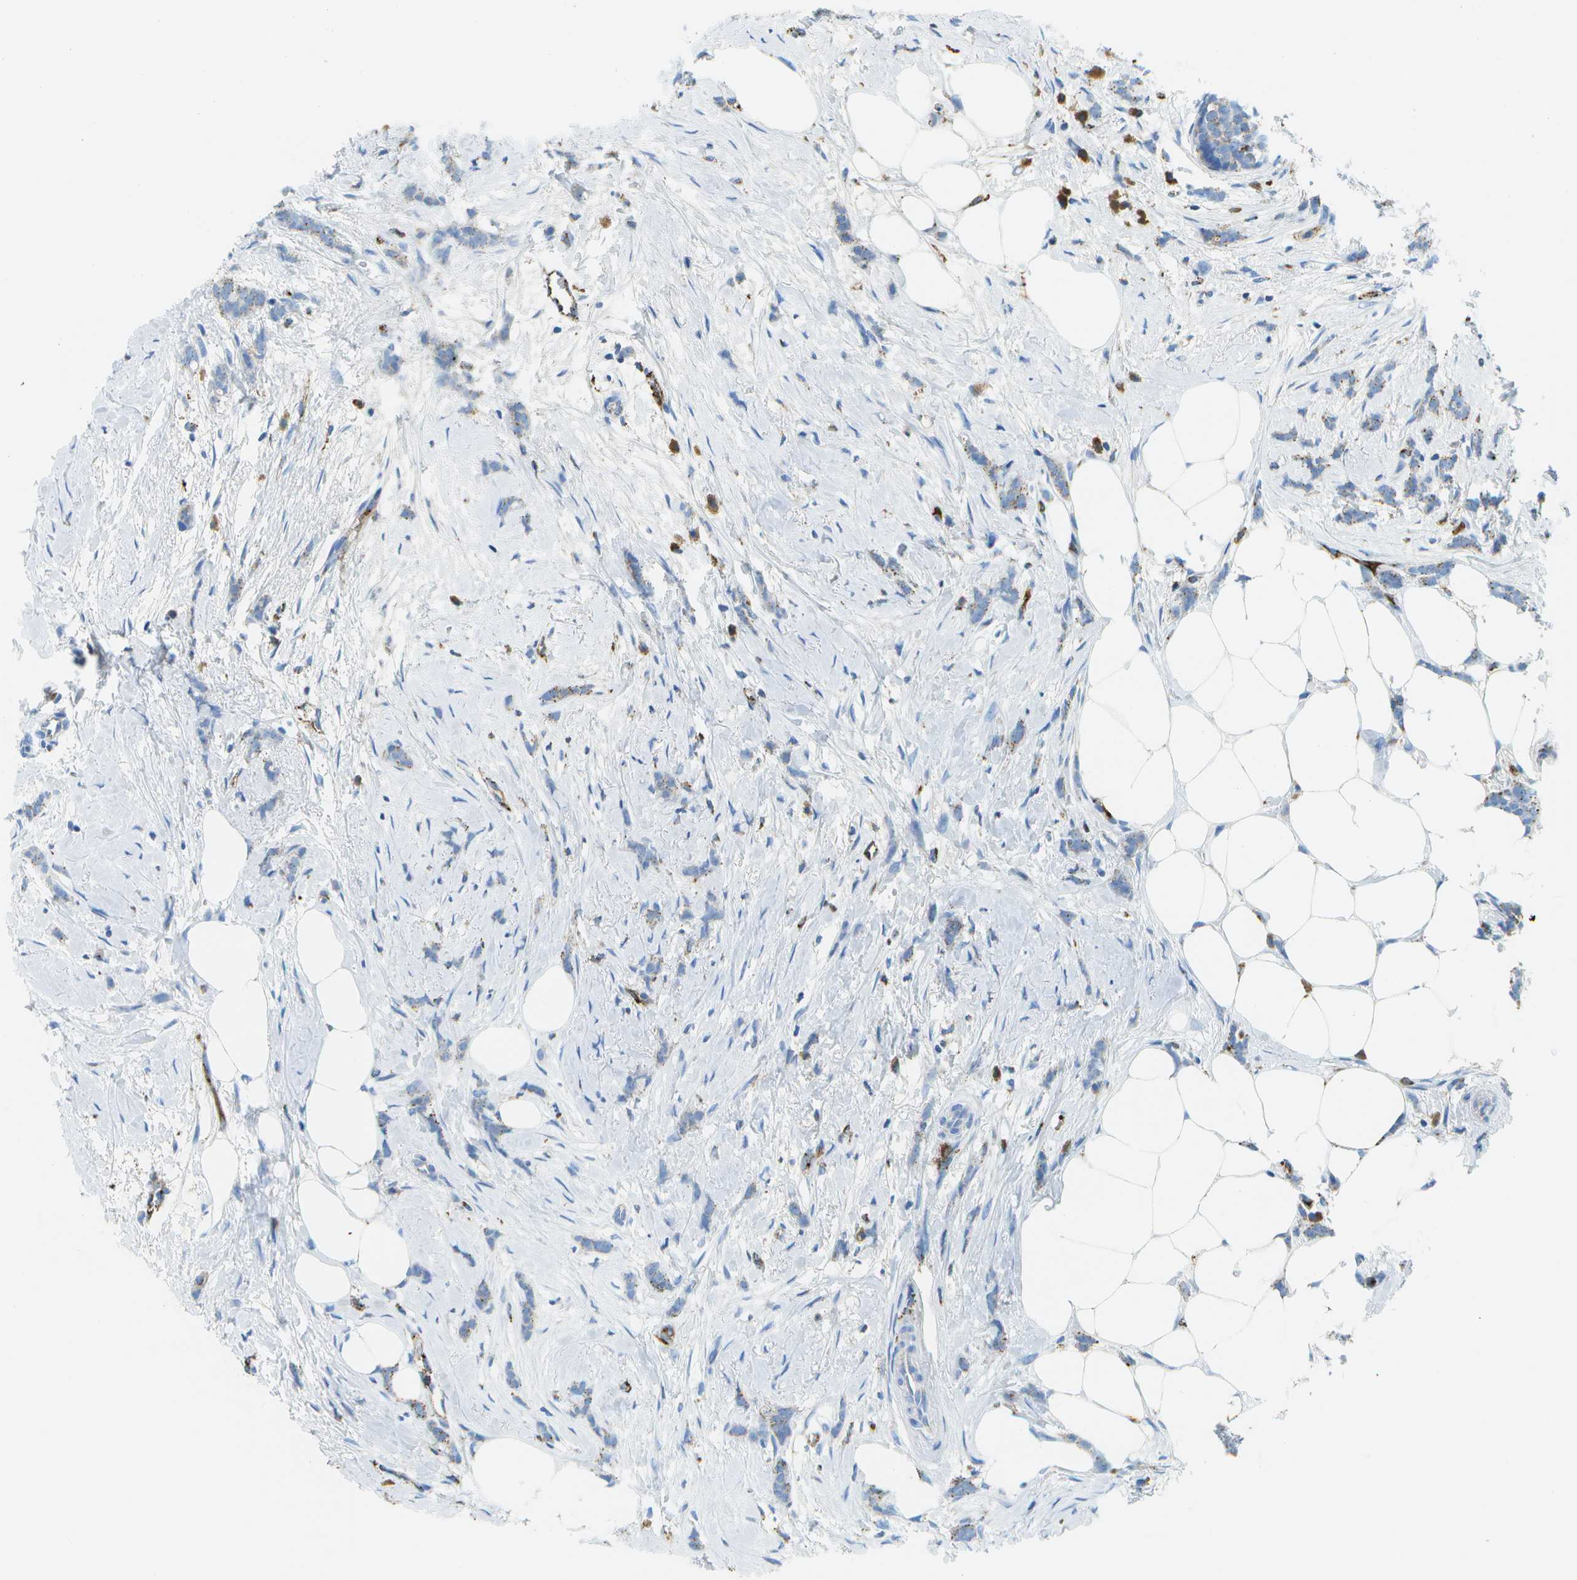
{"staining": {"intensity": "weak", "quantity": "25%-75%", "location": "cytoplasmic/membranous"}, "tissue": "breast cancer", "cell_type": "Tumor cells", "image_type": "cancer", "snomed": [{"axis": "morphology", "description": "Lobular carcinoma, in situ"}, {"axis": "morphology", "description": "Lobular carcinoma"}, {"axis": "topography", "description": "Breast"}], "caption": "This is a histology image of IHC staining of breast lobular carcinoma in situ, which shows weak expression in the cytoplasmic/membranous of tumor cells.", "gene": "PRCP", "patient": {"sex": "female", "age": 41}}